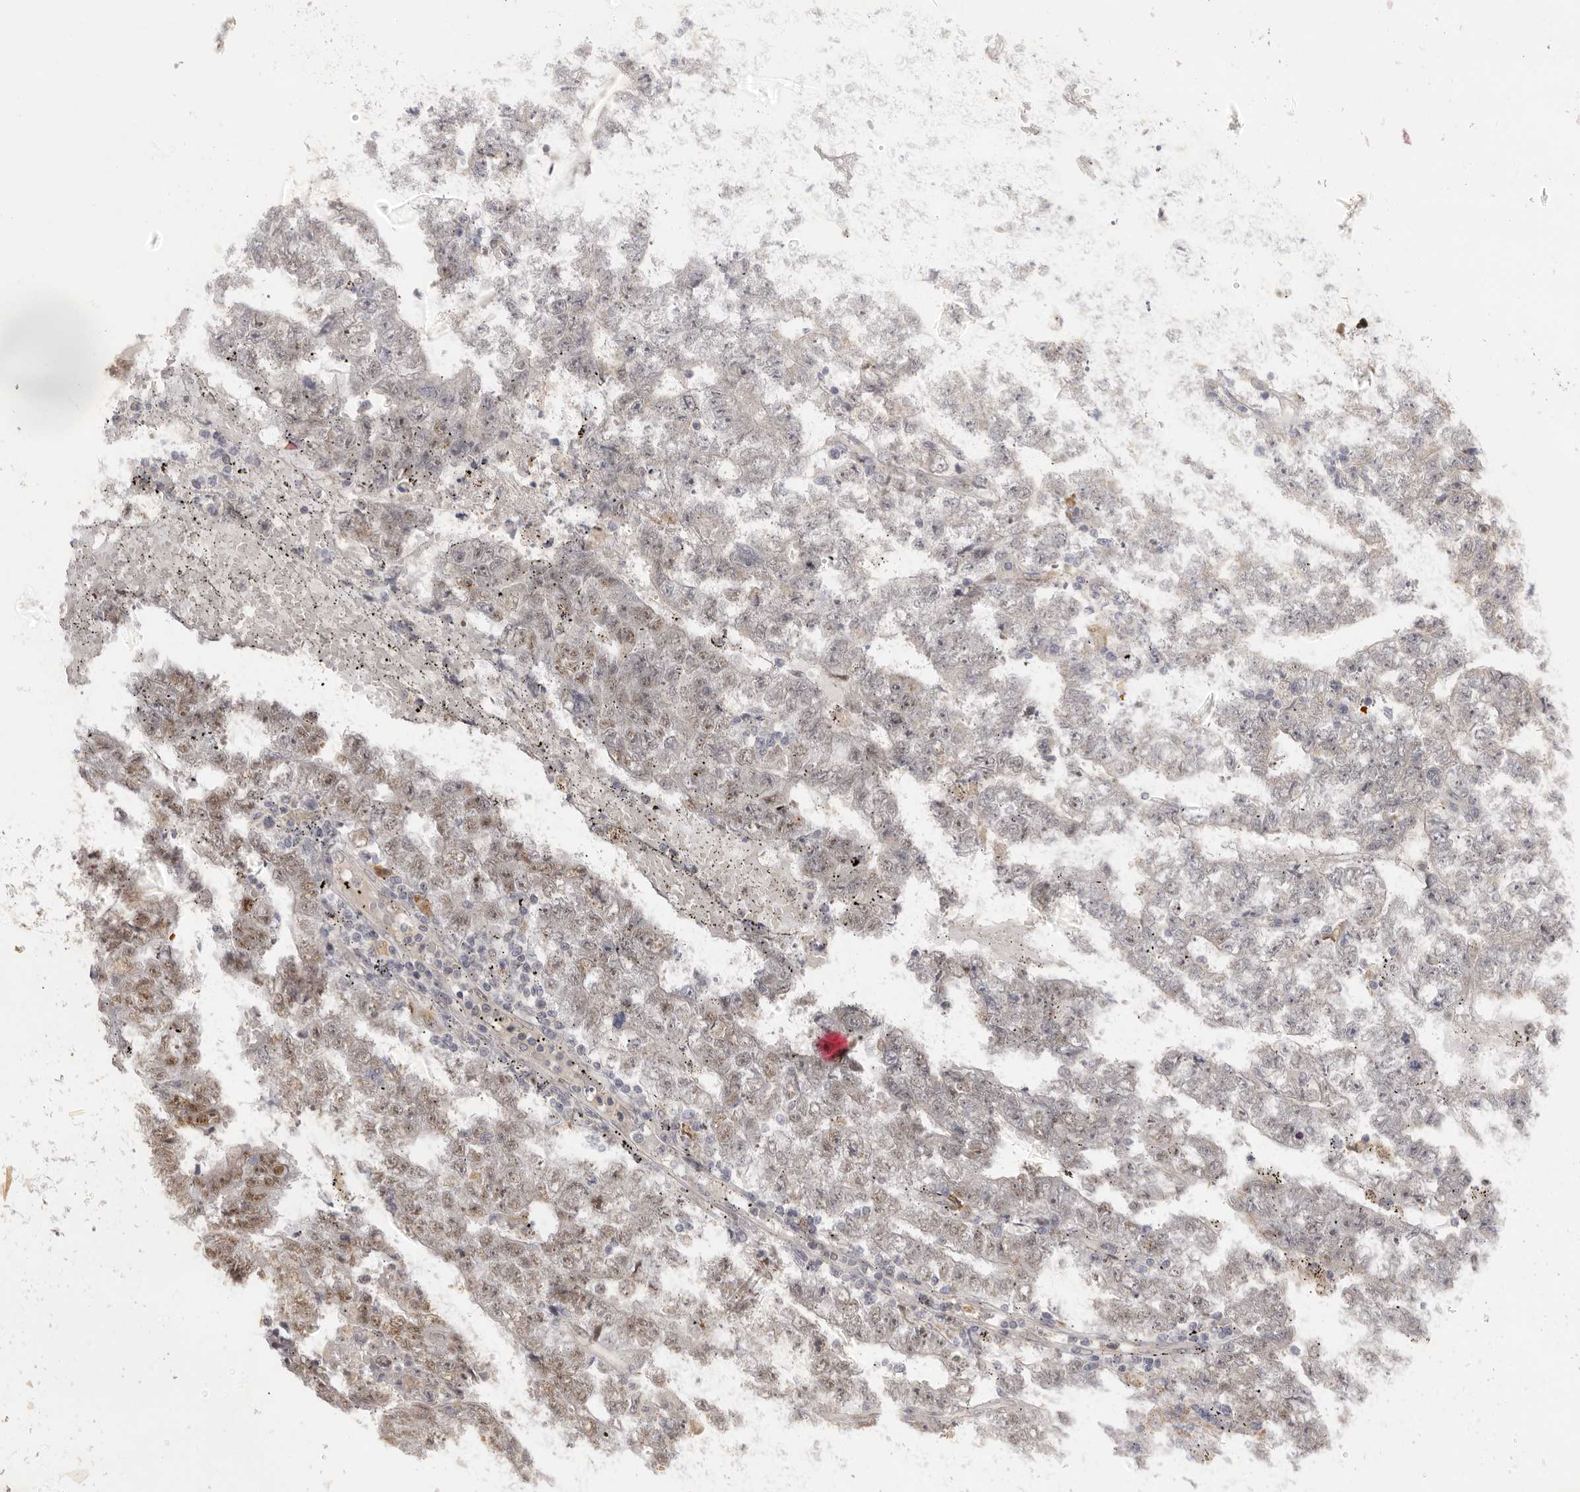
{"staining": {"intensity": "weak", "quantity": "<25%", "location": "nuclear"}, "tissue": "testis cancer", "cell_type": "Tumor cells", "image_type": "cancer", "snomed": [{"axis": "morphology", "description": "Carcinoma, Embryonal, NOS"}, {"axis": "topography", "description": "Testis"}], "caption": "Immunohistochemical staining of testis embryonal carcinoma reveals no significant positivity in tumor cells. (DAB immunohistochemistry (IHC) visualized using brightfield microscopy, high magnification).", "gene": "ZNF326", "patient": {"sex": "male", "age": 25}}